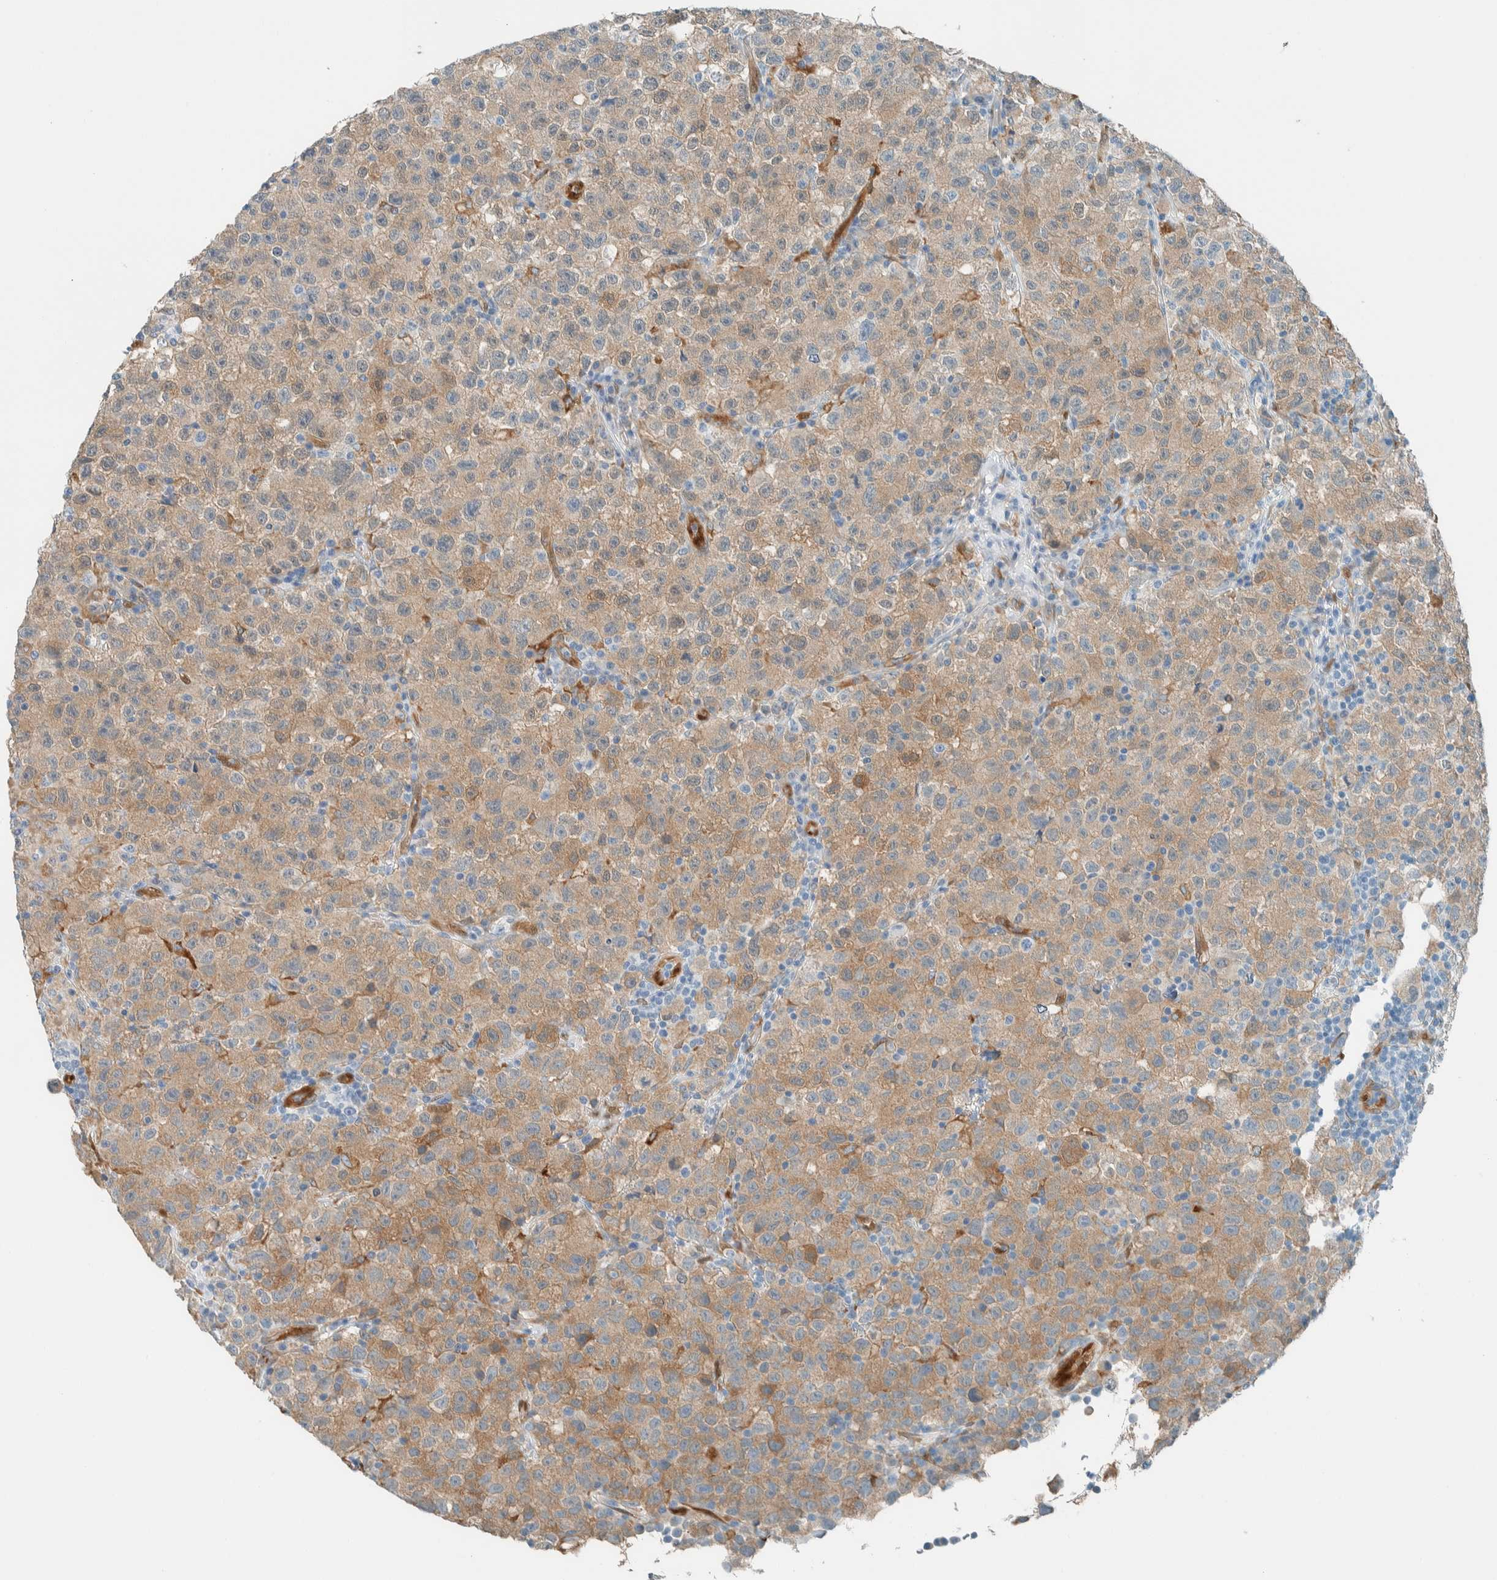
{"staining": {"intensity": "weak", "quantity": ">75%", "location": "cytoplasmic/membranous"}, "tissue": "testis cancer", "cell_type": "Tumor cells", "image_type": "cancer", "snomed": [{"axis": "morphology", "description": "Seminoma, NOS"}, {"axis": "topography", "description": "Testis"}], "caption": "This micrograph shows testis cancer stained with immunohistochemistry to label a protein in brown. The cytoplasmic/membranous of tumor cells show weak positivity for the protein. Nuclei are counter-stained blue.", "gene": "NXN", "patient": {"sex": "male", "age": 22}}